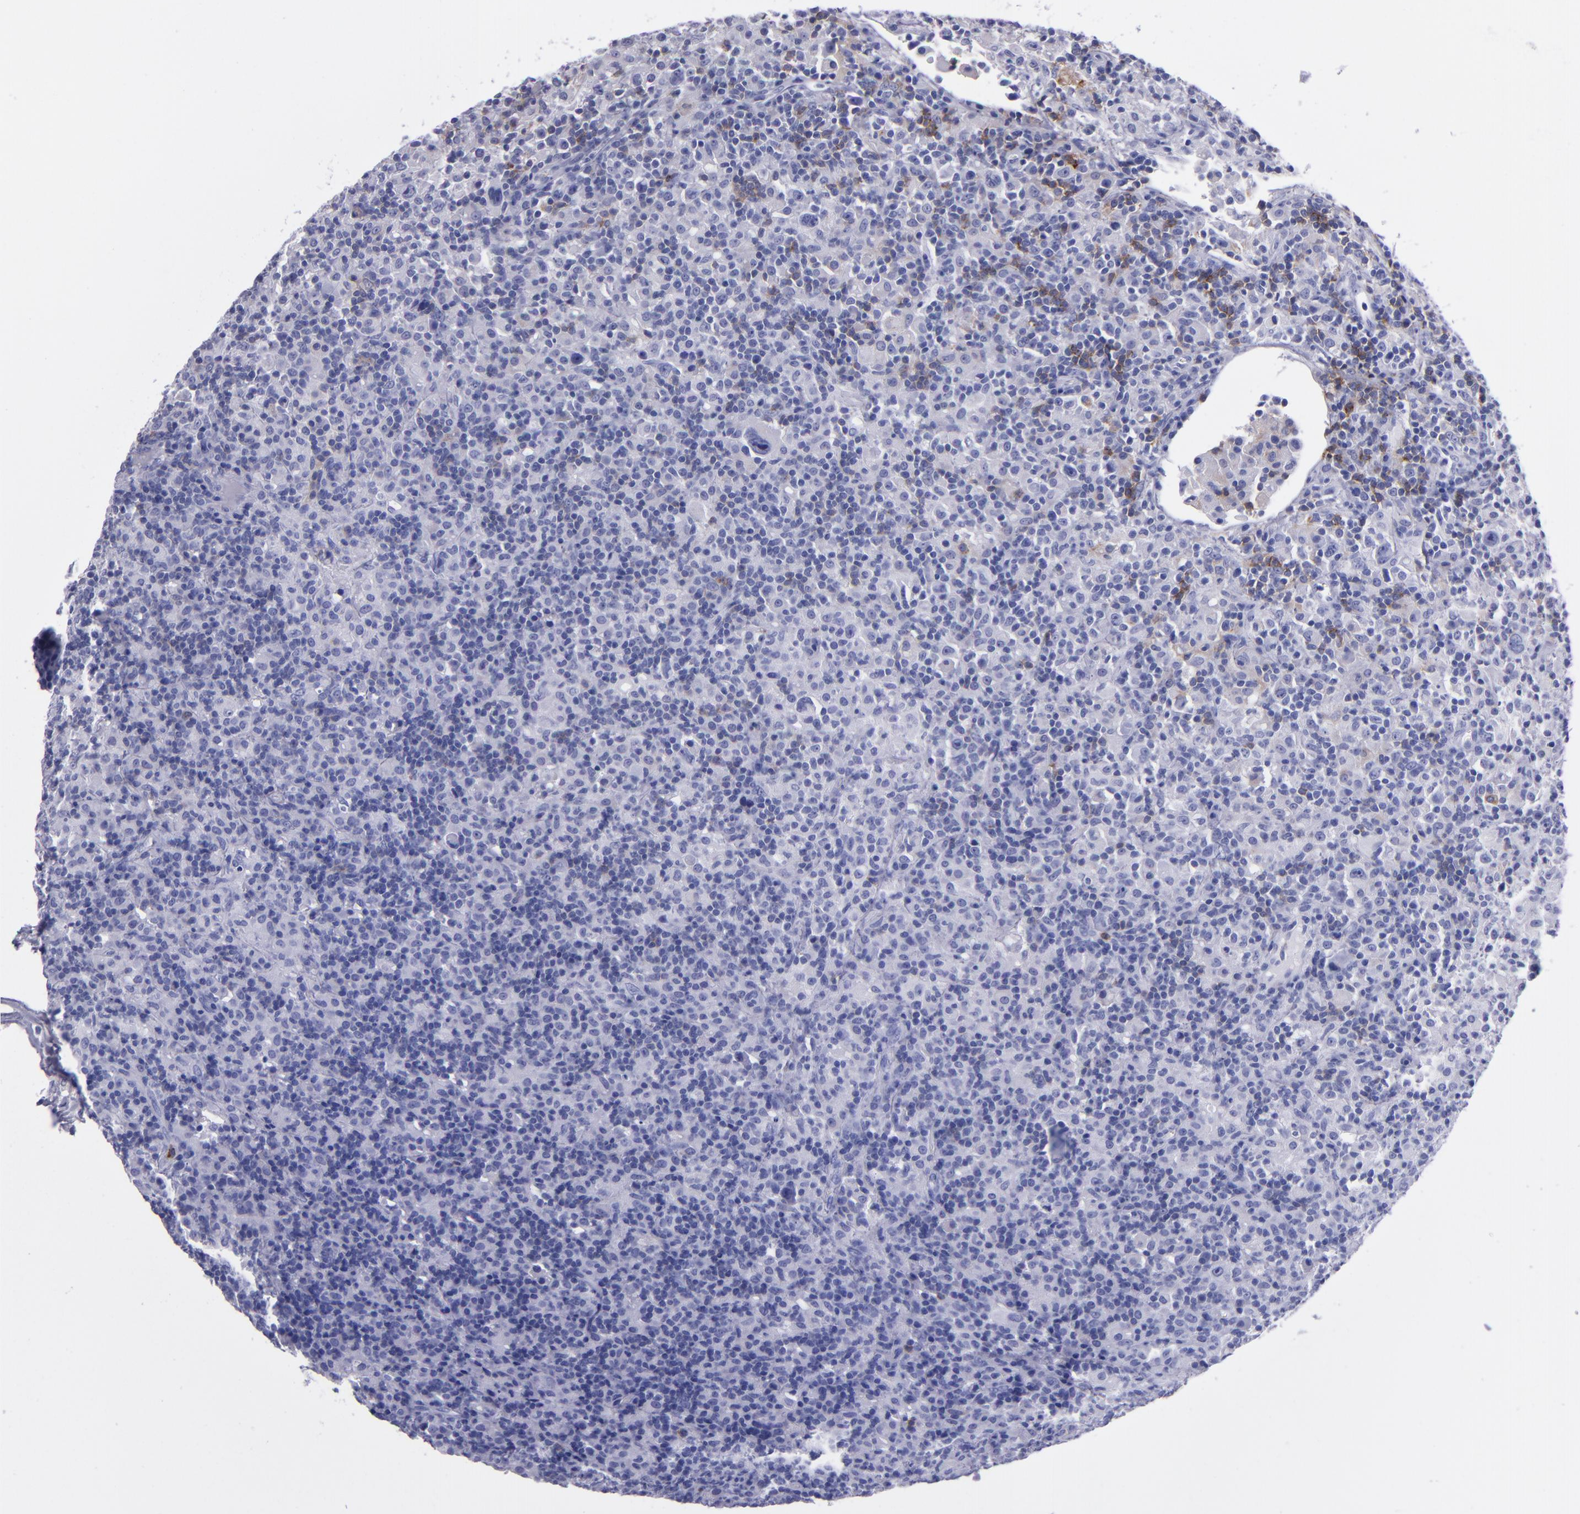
{"staining": {"intensity": "negative", "quantity": "none", "location": "none"}, "tissue": "lymphoma", "cell_type": "Tumor cells", "image_type": "cancer", "snomed": [{"axis": "morphology", "description": "Hodgkin's disease, NOS"}, {"axis": "topography", "description": "Lymph node"}], "caption": "Hodgkin's disease was stained to show a protein in brown. There is no significant positivity in tumor cells.", "gene": "CR1", "patient": {"sex": "male", "age": 46}}